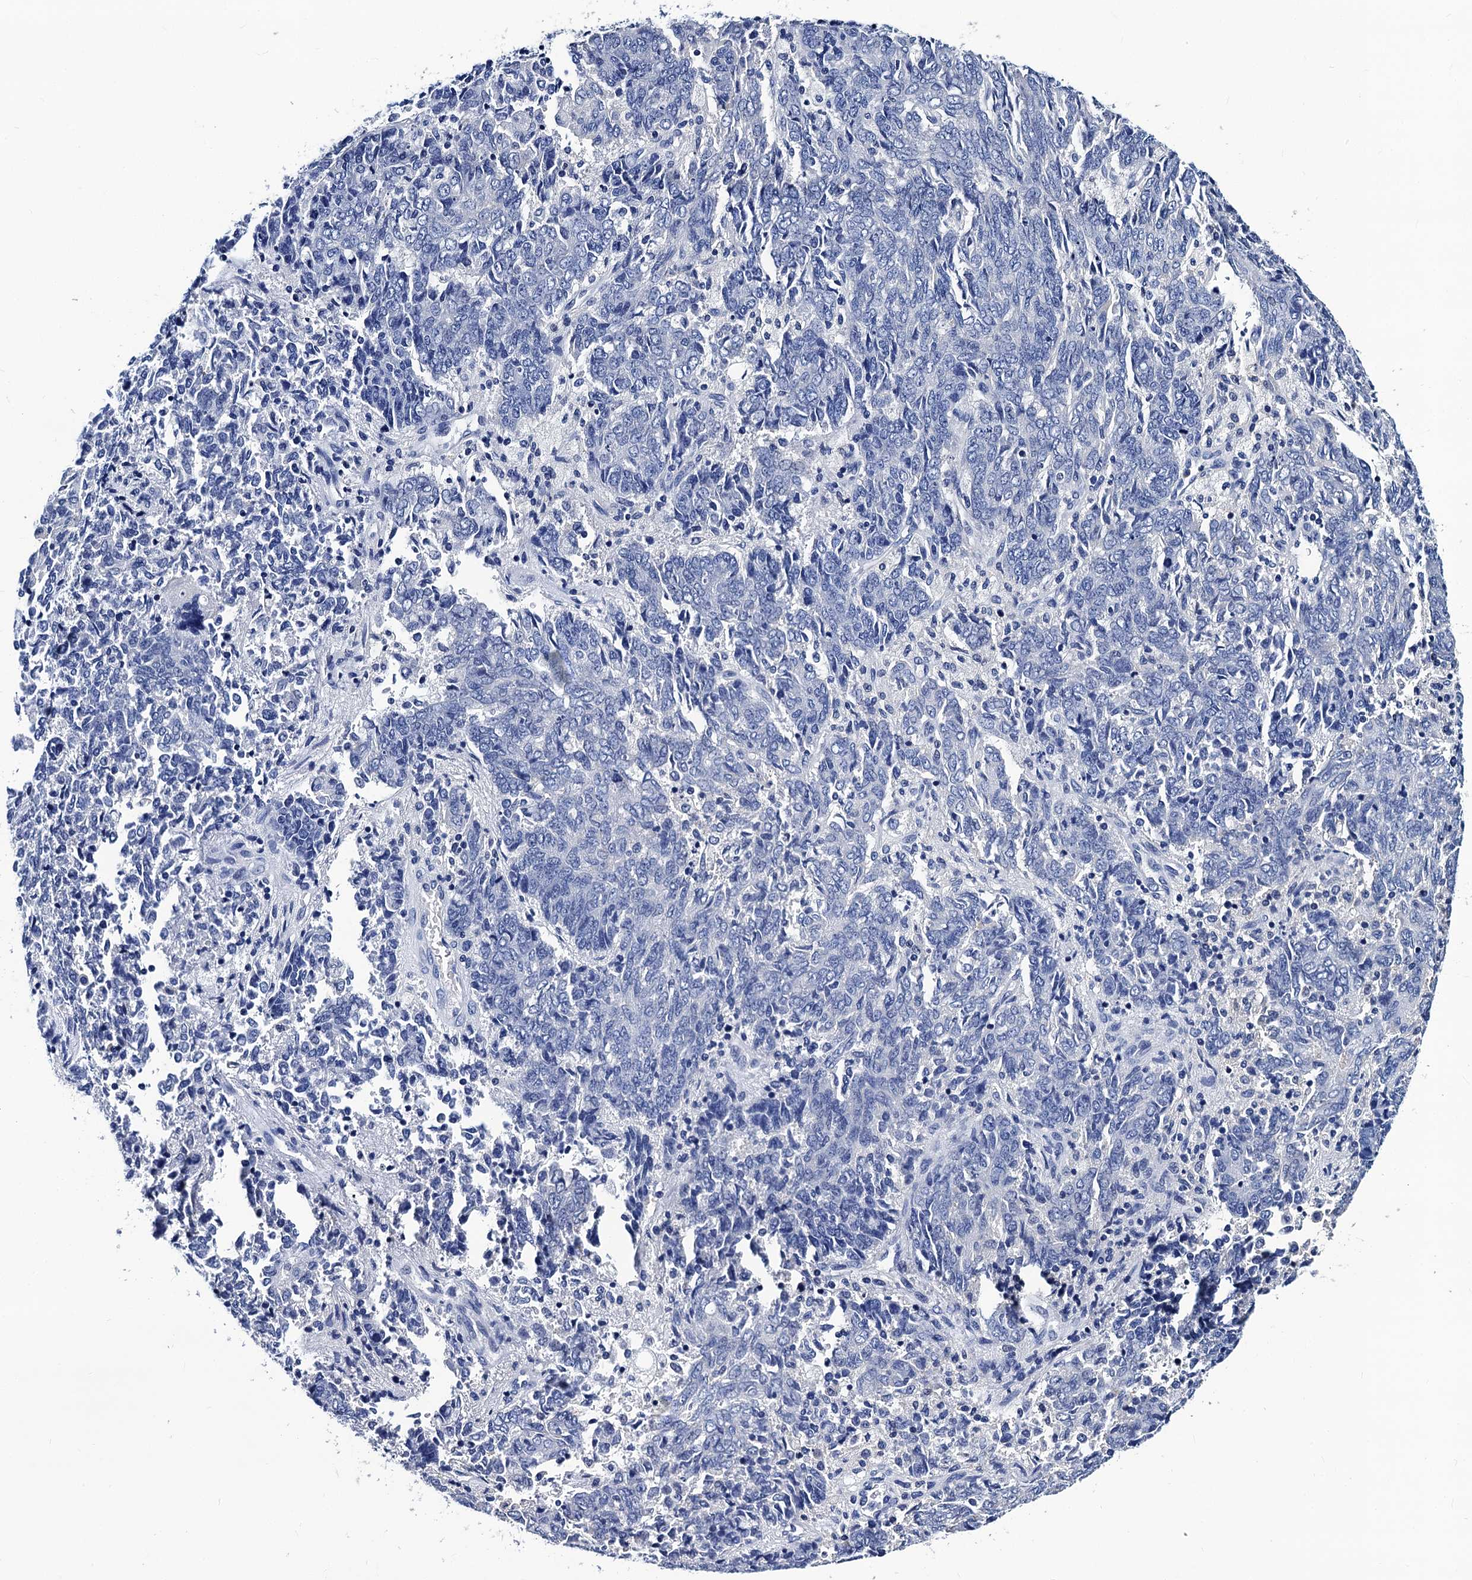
{"staining": {"intensity": "negative", "quantity": "none", "location": "none"}, "tissue": "endometrial cancer", "cell_type": "Tumor cells", "image_type": "cancer", "snomed": [{"axis": "morphology", "description": "Adenocarcinoma, NOS"}, {"axis": "topography", "description": "Endometrium"}], "caption": "Tumor cells are negative for protein expression in human endometrial cancer. Nuclei are stained in blue.", "gene": "LRRC30", "patient": {"sex": "female", "age": 80}}